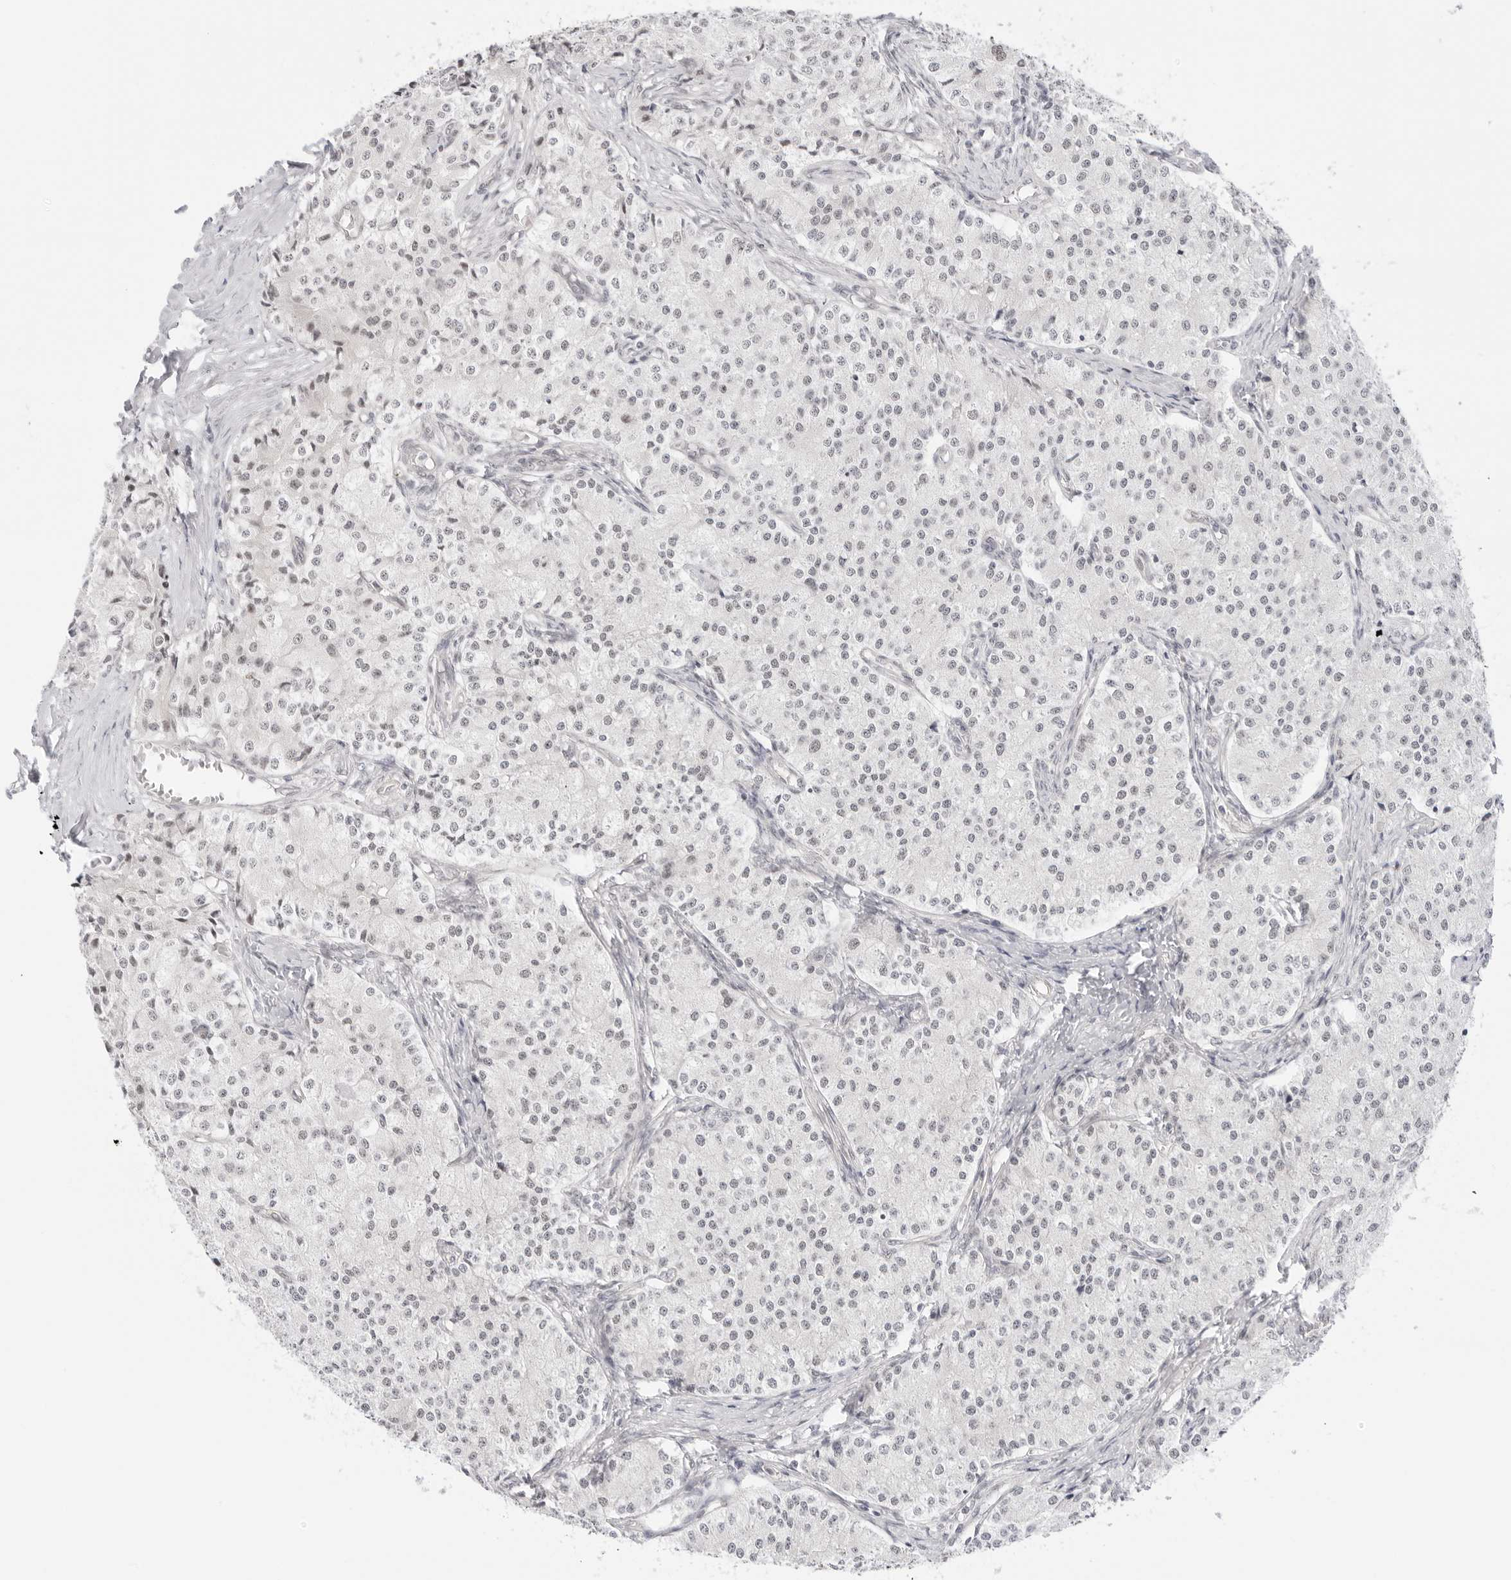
{"staining": {"intensity": "weak", "quantity": "25%-75%", "location": "nuclear"}, "tissue": "carcinoid", "cell_type": "Tumor cells", "image_type": "cancer", "snomed": [{"axis": "morphology", "description": "Carcinoid, malignant, NOS"}, {"axis": "topography", "description": "Colon"}], "caption": "Immunohistochemical staining of human carcinoid displays low levels of weak nuclear staining in about 25%-75% of tumor cells.", "gene": "MED18", "patient": {"sex": "female", "age": 52}}